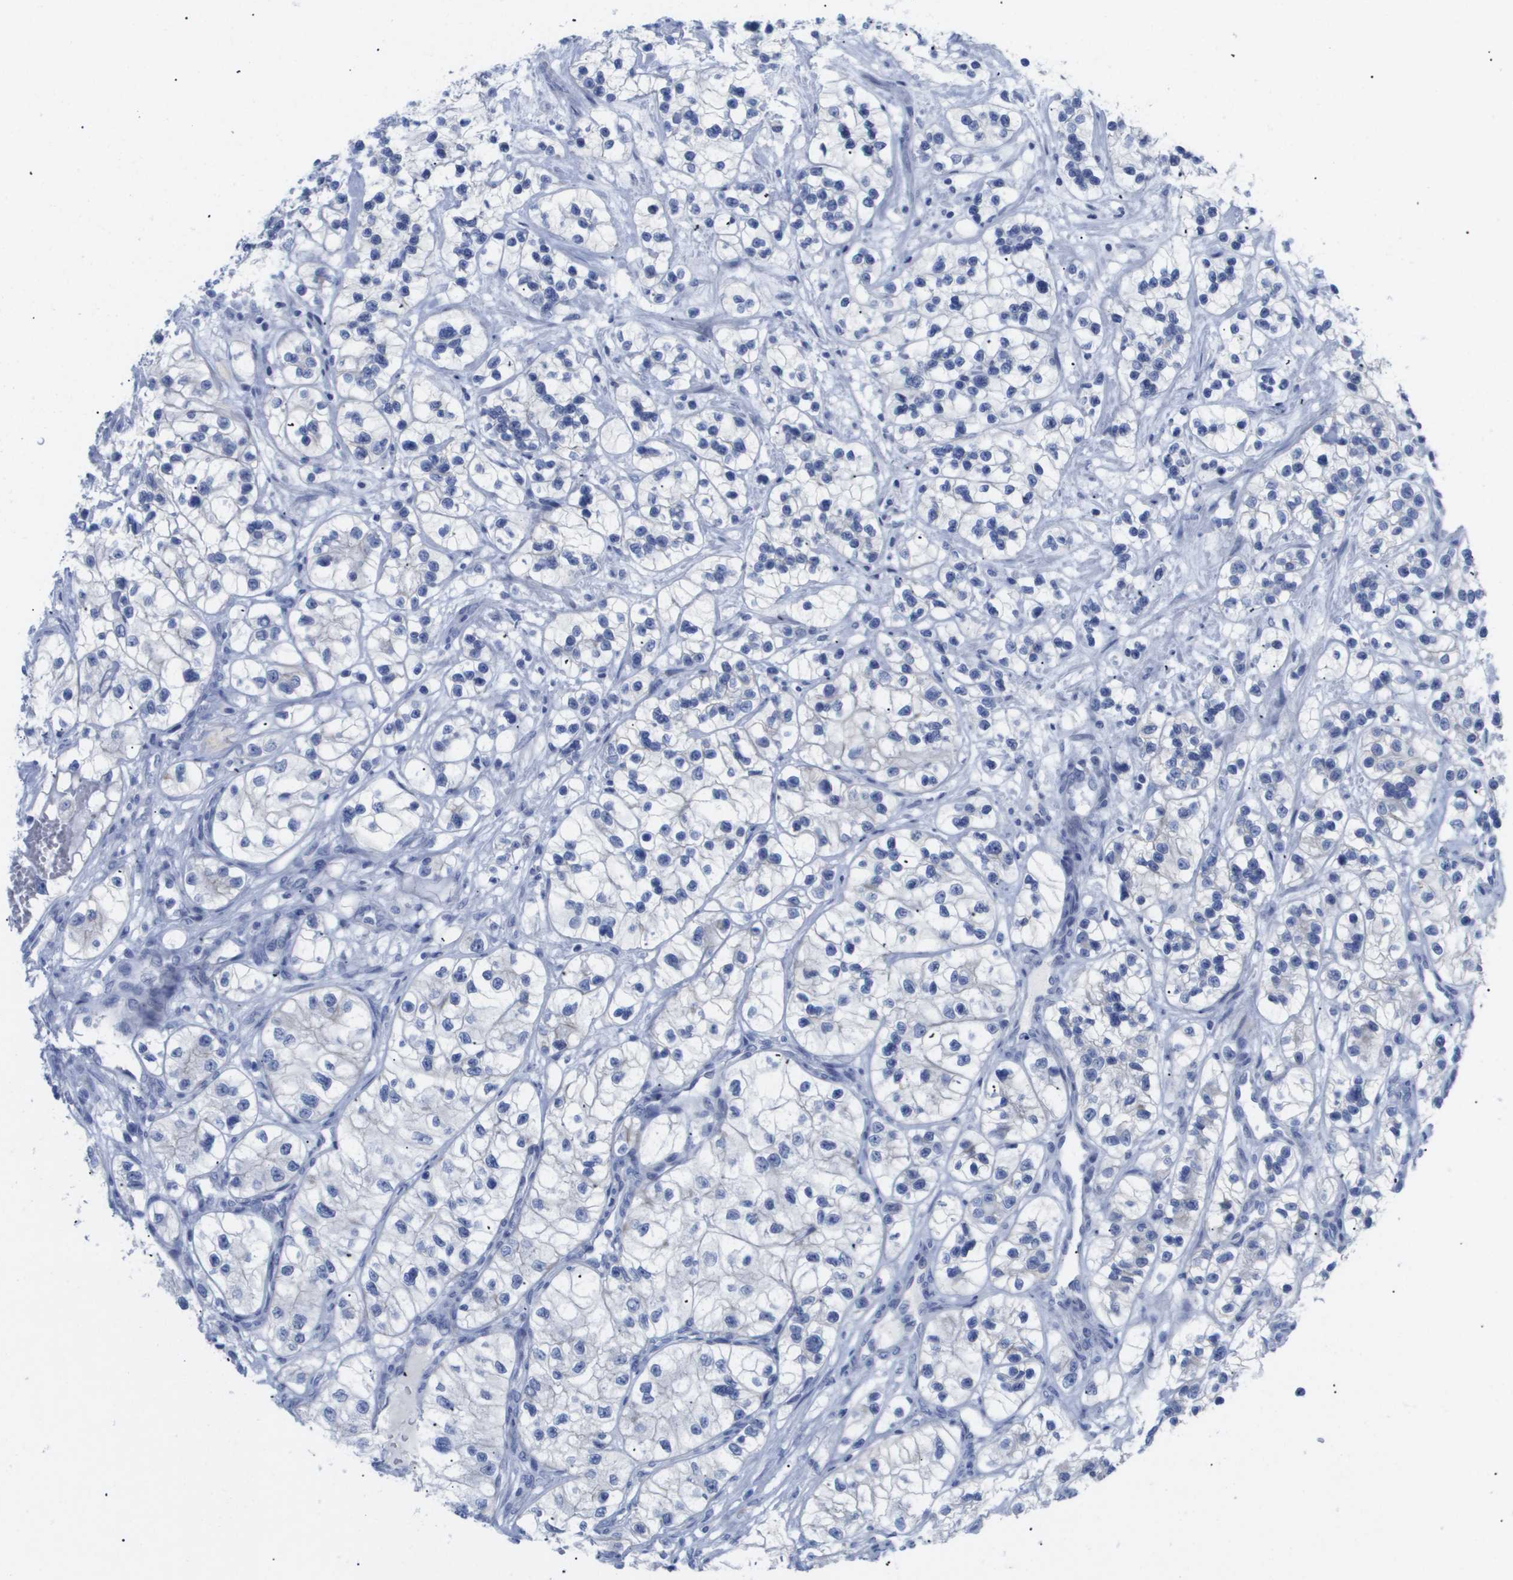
{"staining": {"intensity": "negative", "quantity": "none", "location": "none"}, "tissue": "renal cancer", "cell_type": "Tumor cells", "image_type": "cancer", "snomed": [{"axis": "morphology", "description": "Adenocarcinoma, NOS"}, {"axis": "topography", "description": "Kidney"}], "caption": "High power microscopy photomicrograph of an immunohistochemistry (IHC) micrograph of renal cancer (adenocarcinoma), revealing no significant positivity in tumor cells.", "gene": "CAV3", "patient": {"sex": "female", "age": 57}}